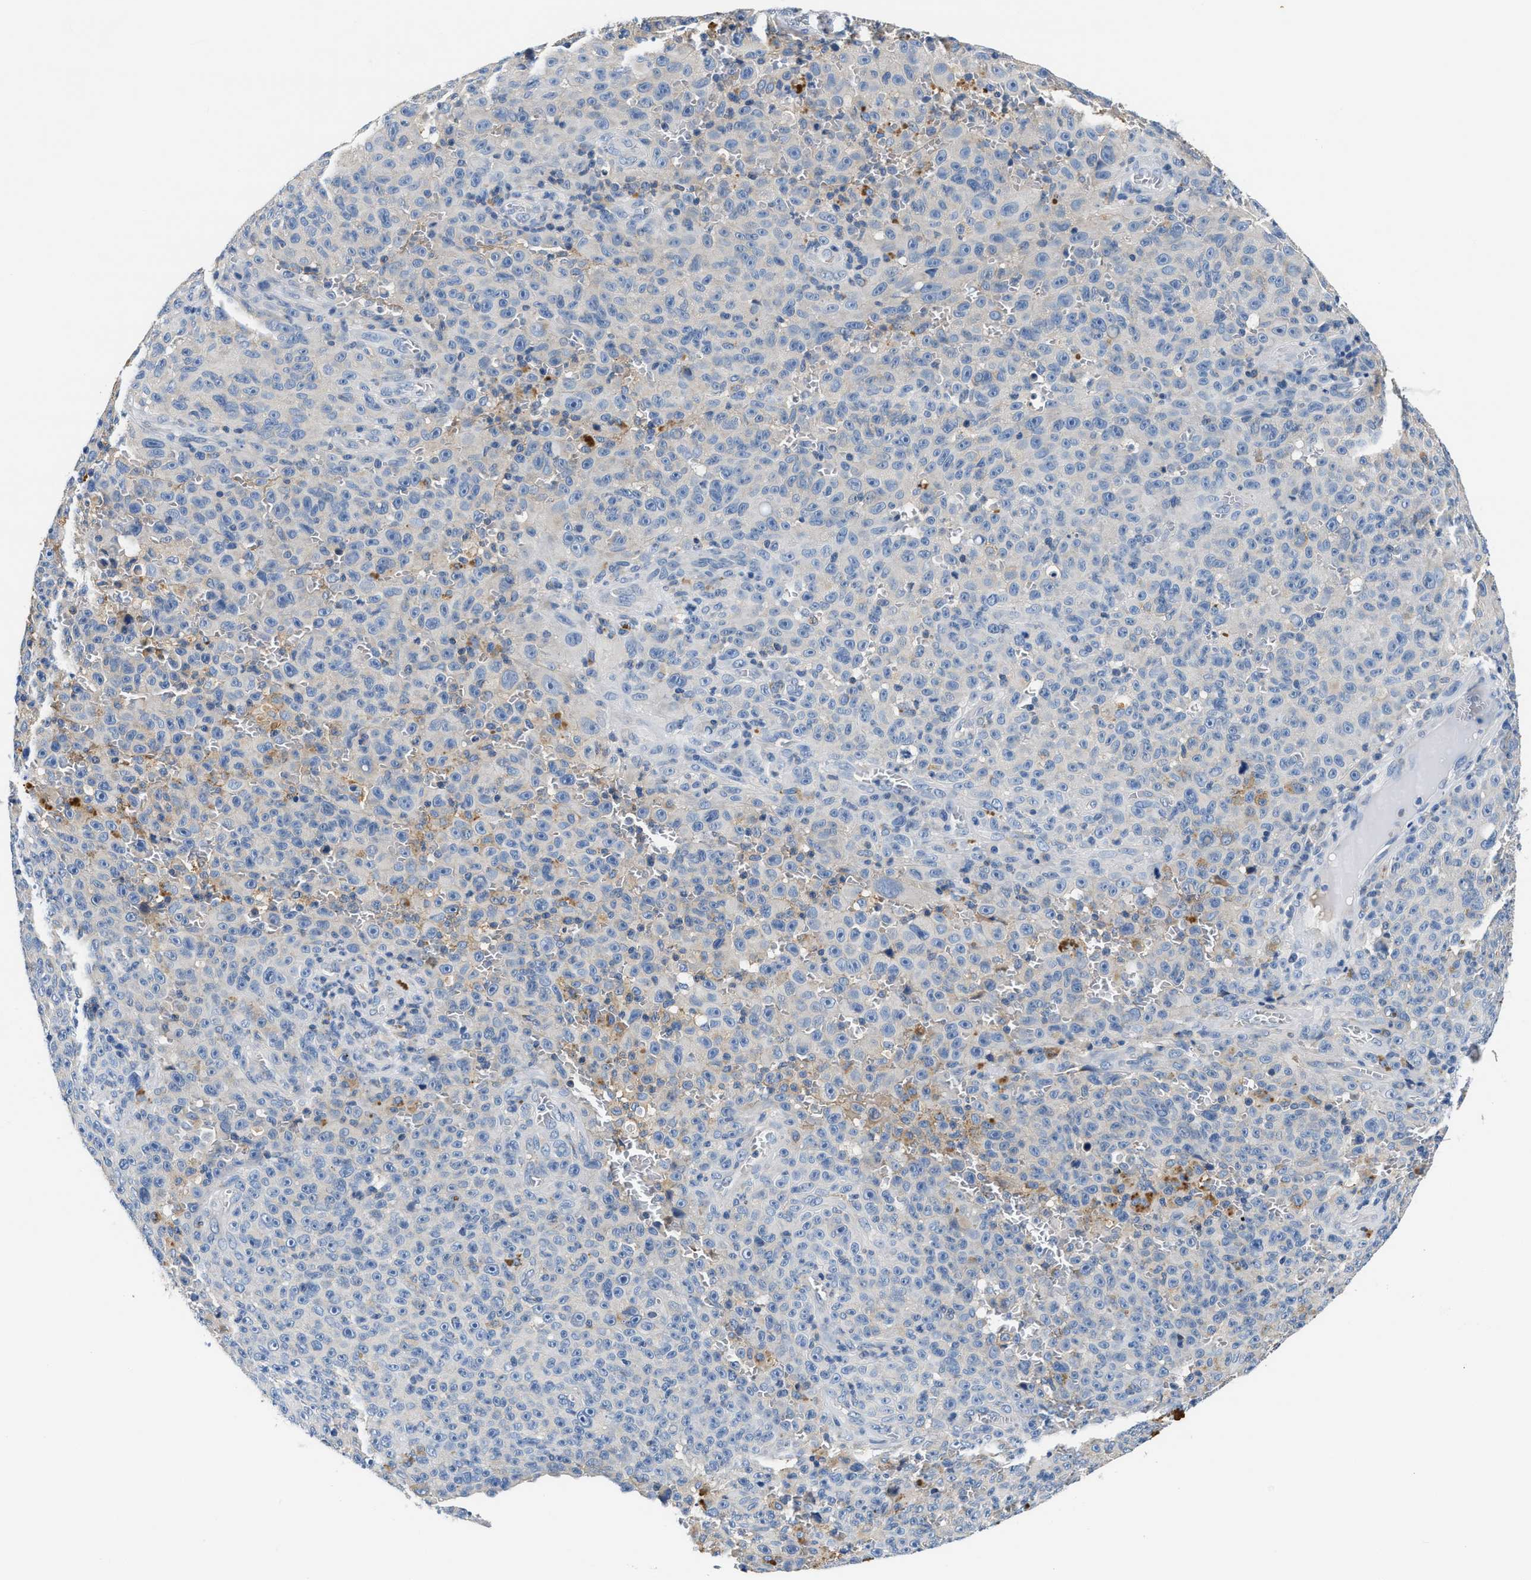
{"staining": {"intensity": "negative", "quantity": "none", "location": "none"}, "tissue": "melanoma", "cell_type": "Tumor cells", "image_type": "cancer", "snomed": [{"axis": "morphology", "description": "Malignant melanoma, NOS"}, {"axis": "topography", "description": "Skin"}], "caption": "Immunohistochemistry (IHC) of melanoma demonstrates no staining in tumor cells.", "gene": "TUT7", "patient": {"sex": "female", "age": 82}}